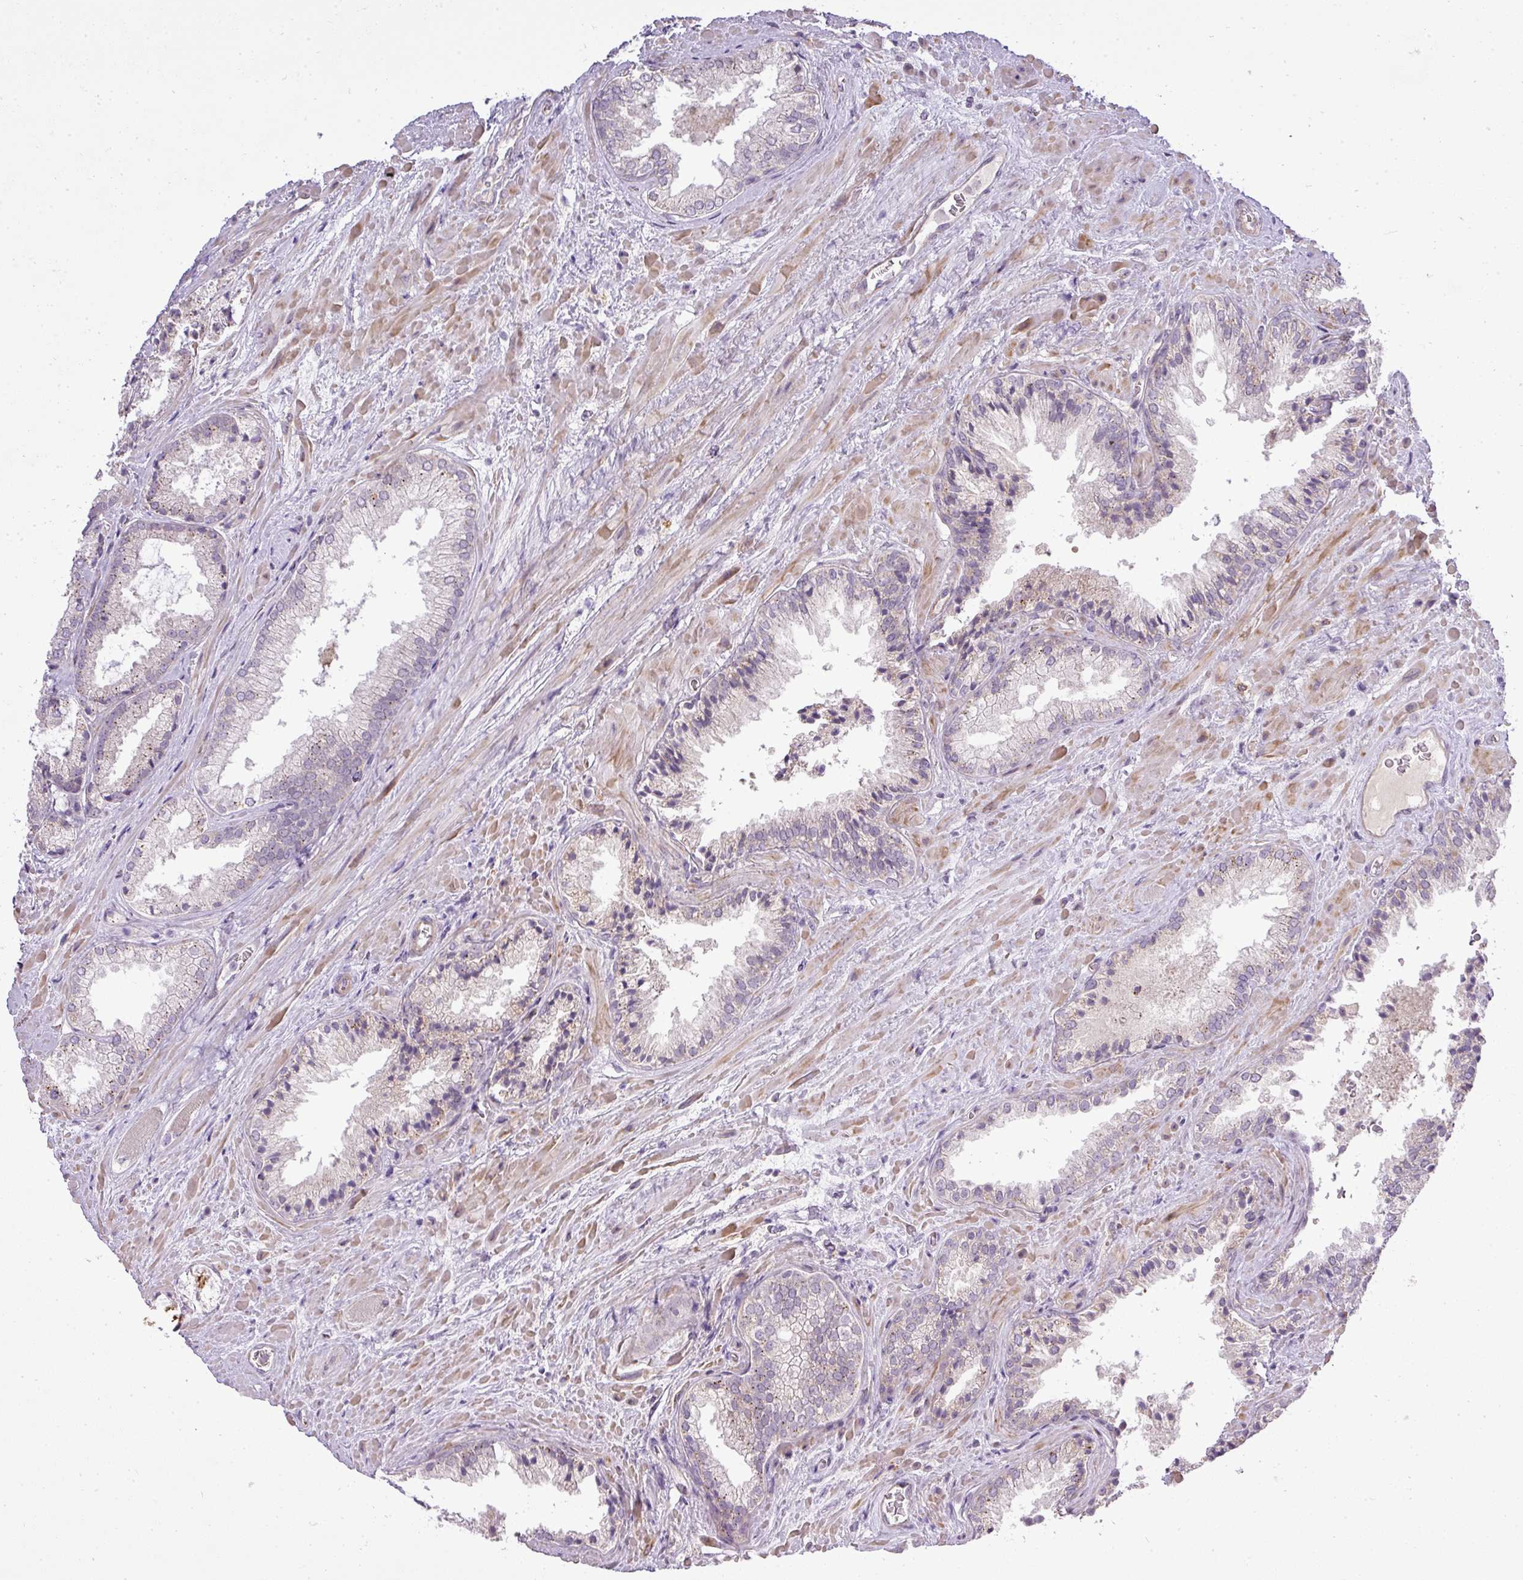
{"staining": {"intensity": "negative", "quantity": "none", "location": "none"}, "tissue": "prostate cancer", "cell_type": "Tumor cells", "image_type": "cancer", "snomed": [{"axis": "morphology", "description": "Adenocarcinoma, High grade"}, {"axis": "topography", "description": "Prostate"}], "caption": "High magnification brightfield microscopy of adenocarcinoma (high-grade) (prostate) stained with DAB (3,3'-diaminobenzidine) (brown) and counterstained with hematoxylin (blue): tumor cells show no significant staining.", "gene": "PDRG1", "patient": {"sex": "male", "age": 71}}